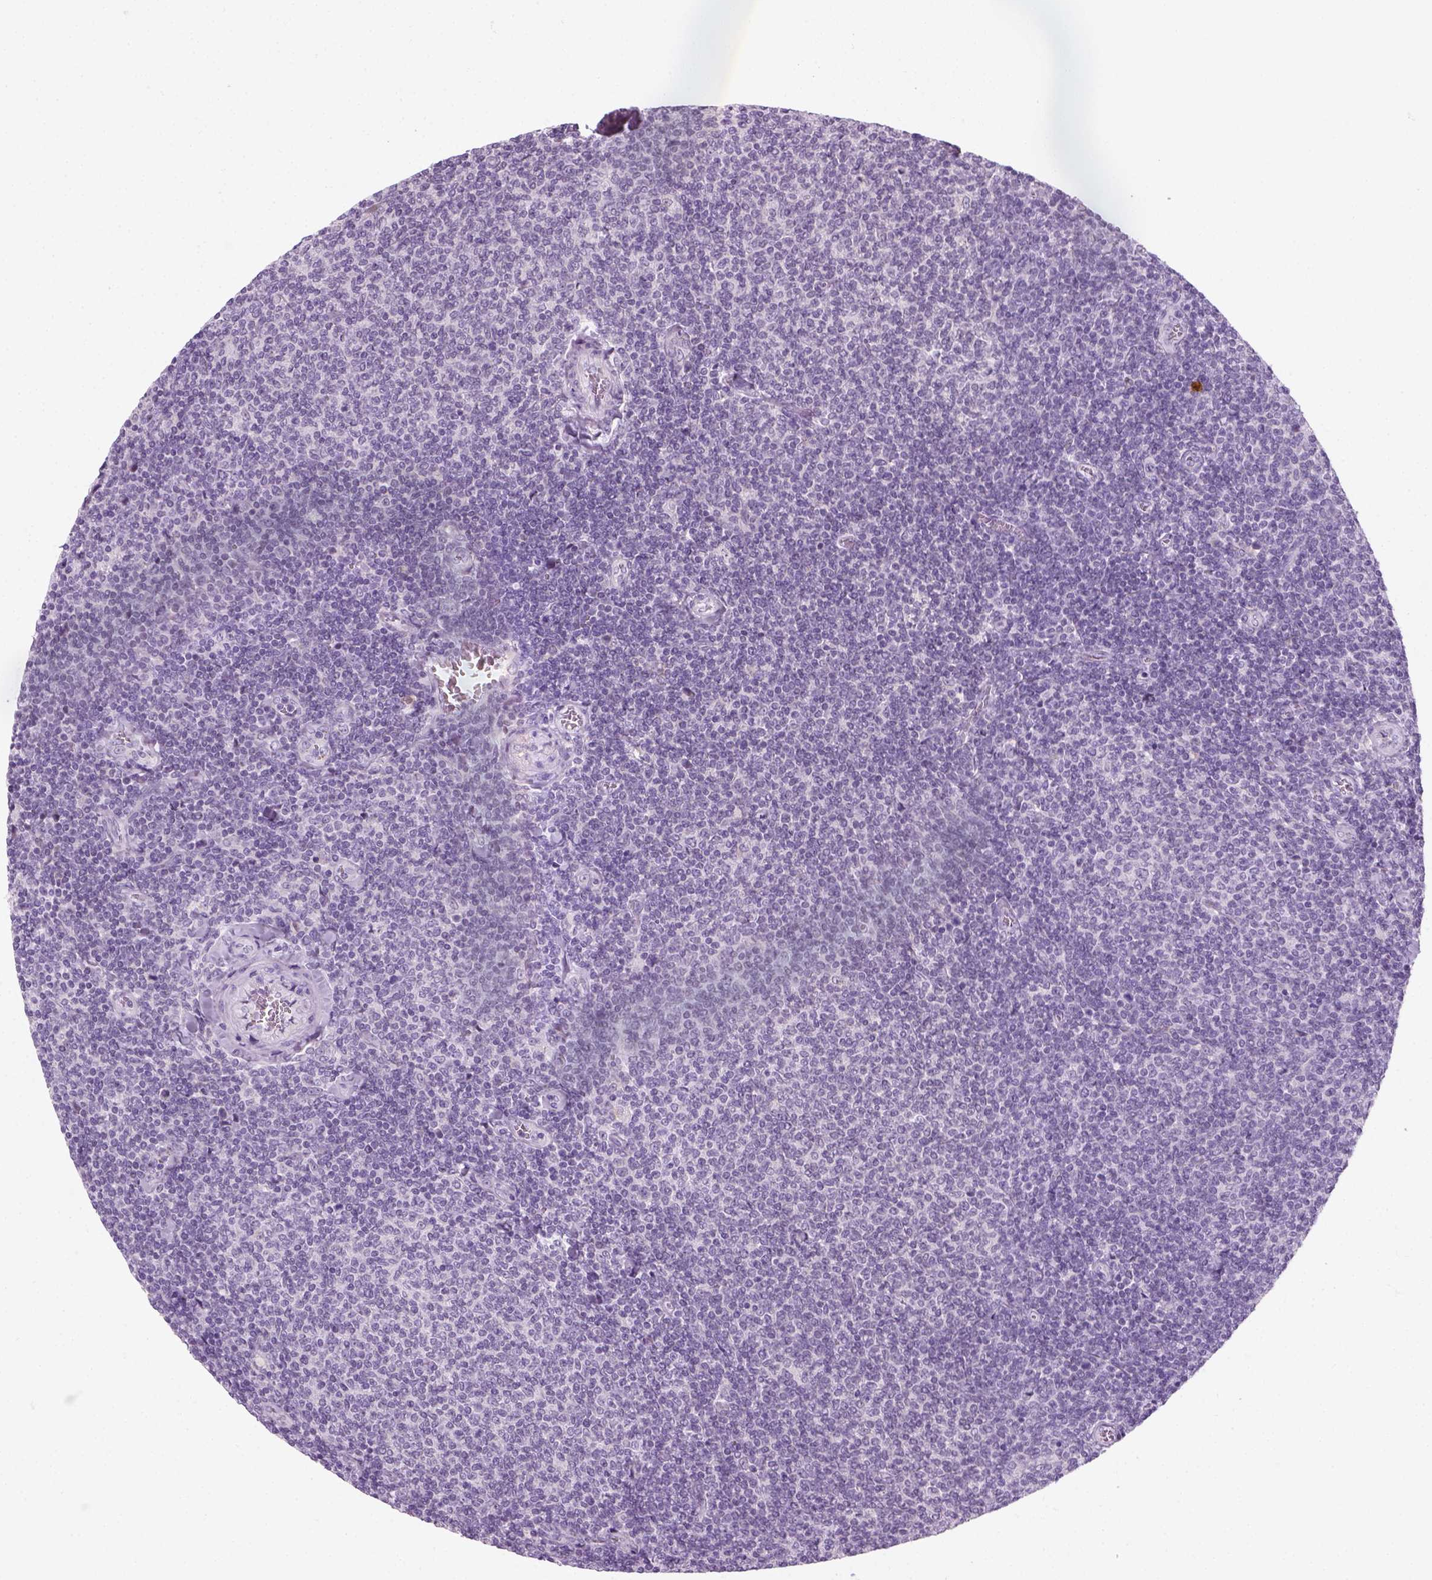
{"staining": {"intensity": "negative", "quantity": "none", "location": "none"}, "tissue": "lymphoma", "cell_type": "Tumor cells", "image_type": "cancer", "snomed": [{"axis": "morphology", "description": "Malignant lymphoma, non-Hodgkin's type, Low grade"}, {"axis": "topography", "description": "Lymph node"}], "caption": "Tumor cells are negative for brown protein staining in lymphoma.", "gene": "IL4", "patient": {"sex": "male", "age": 52}}